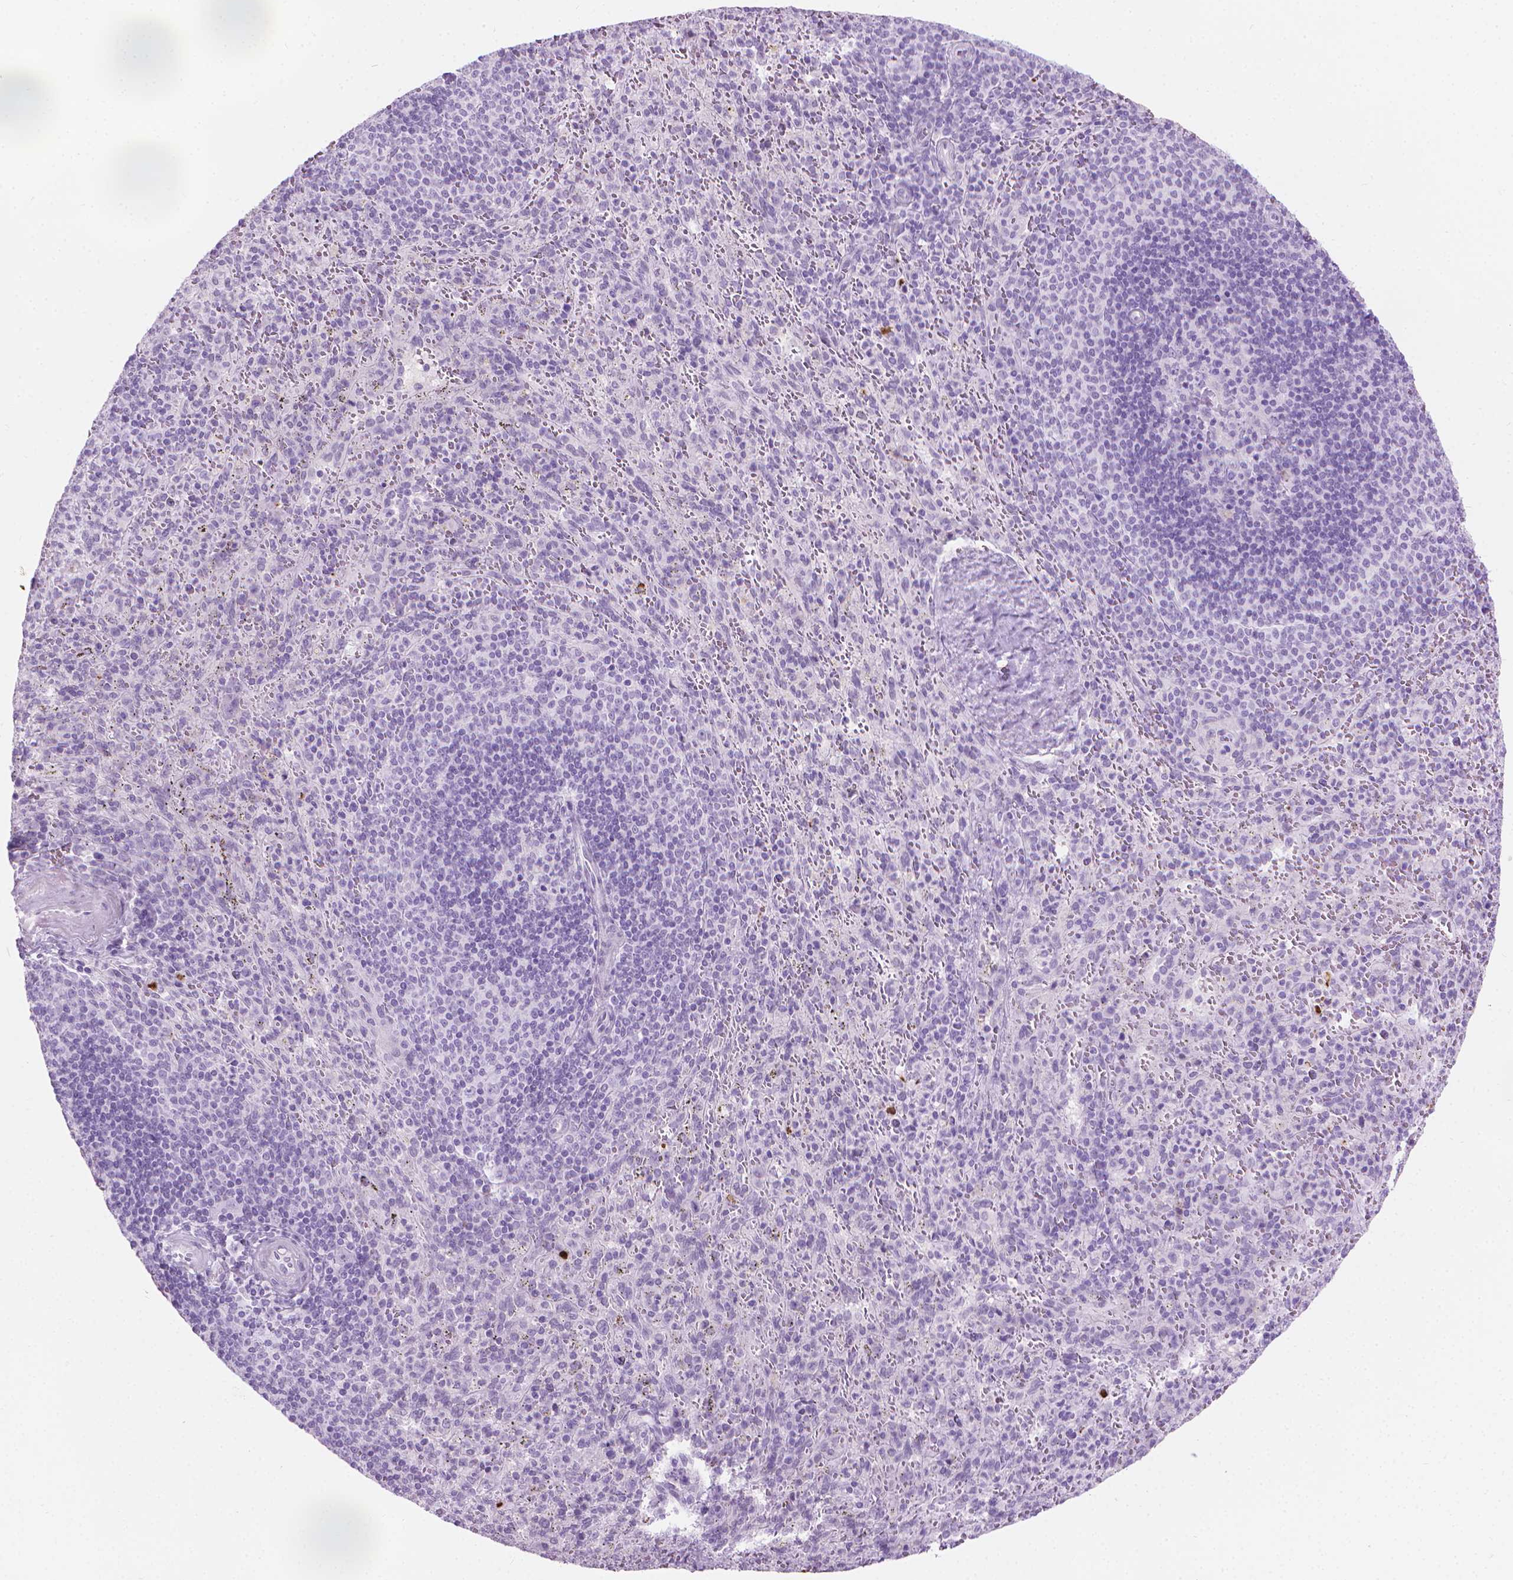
{"staining": {"intensity": "negative", "quantity": "none", "location": "none"}, "tissue": "spleen", "cell_type": "Cells in red pulp", "image_type": "normal", "snomed": [{"axis": "morphology", "description": "Normal tissue, NOS"}, {"axis": "topography", "description": "Spleen"}], "caption": "Spleen was stained to show a protein in brown. There is no significant staining in cells in red pulp. (Stains: DAB immunohistochemistry (IHC) with hematoxylin counter stain, Microscopy: brightfield microscopy at high magnification).", "gene": "CFAP52", "patient": {"sex": "male", "age": 57}}